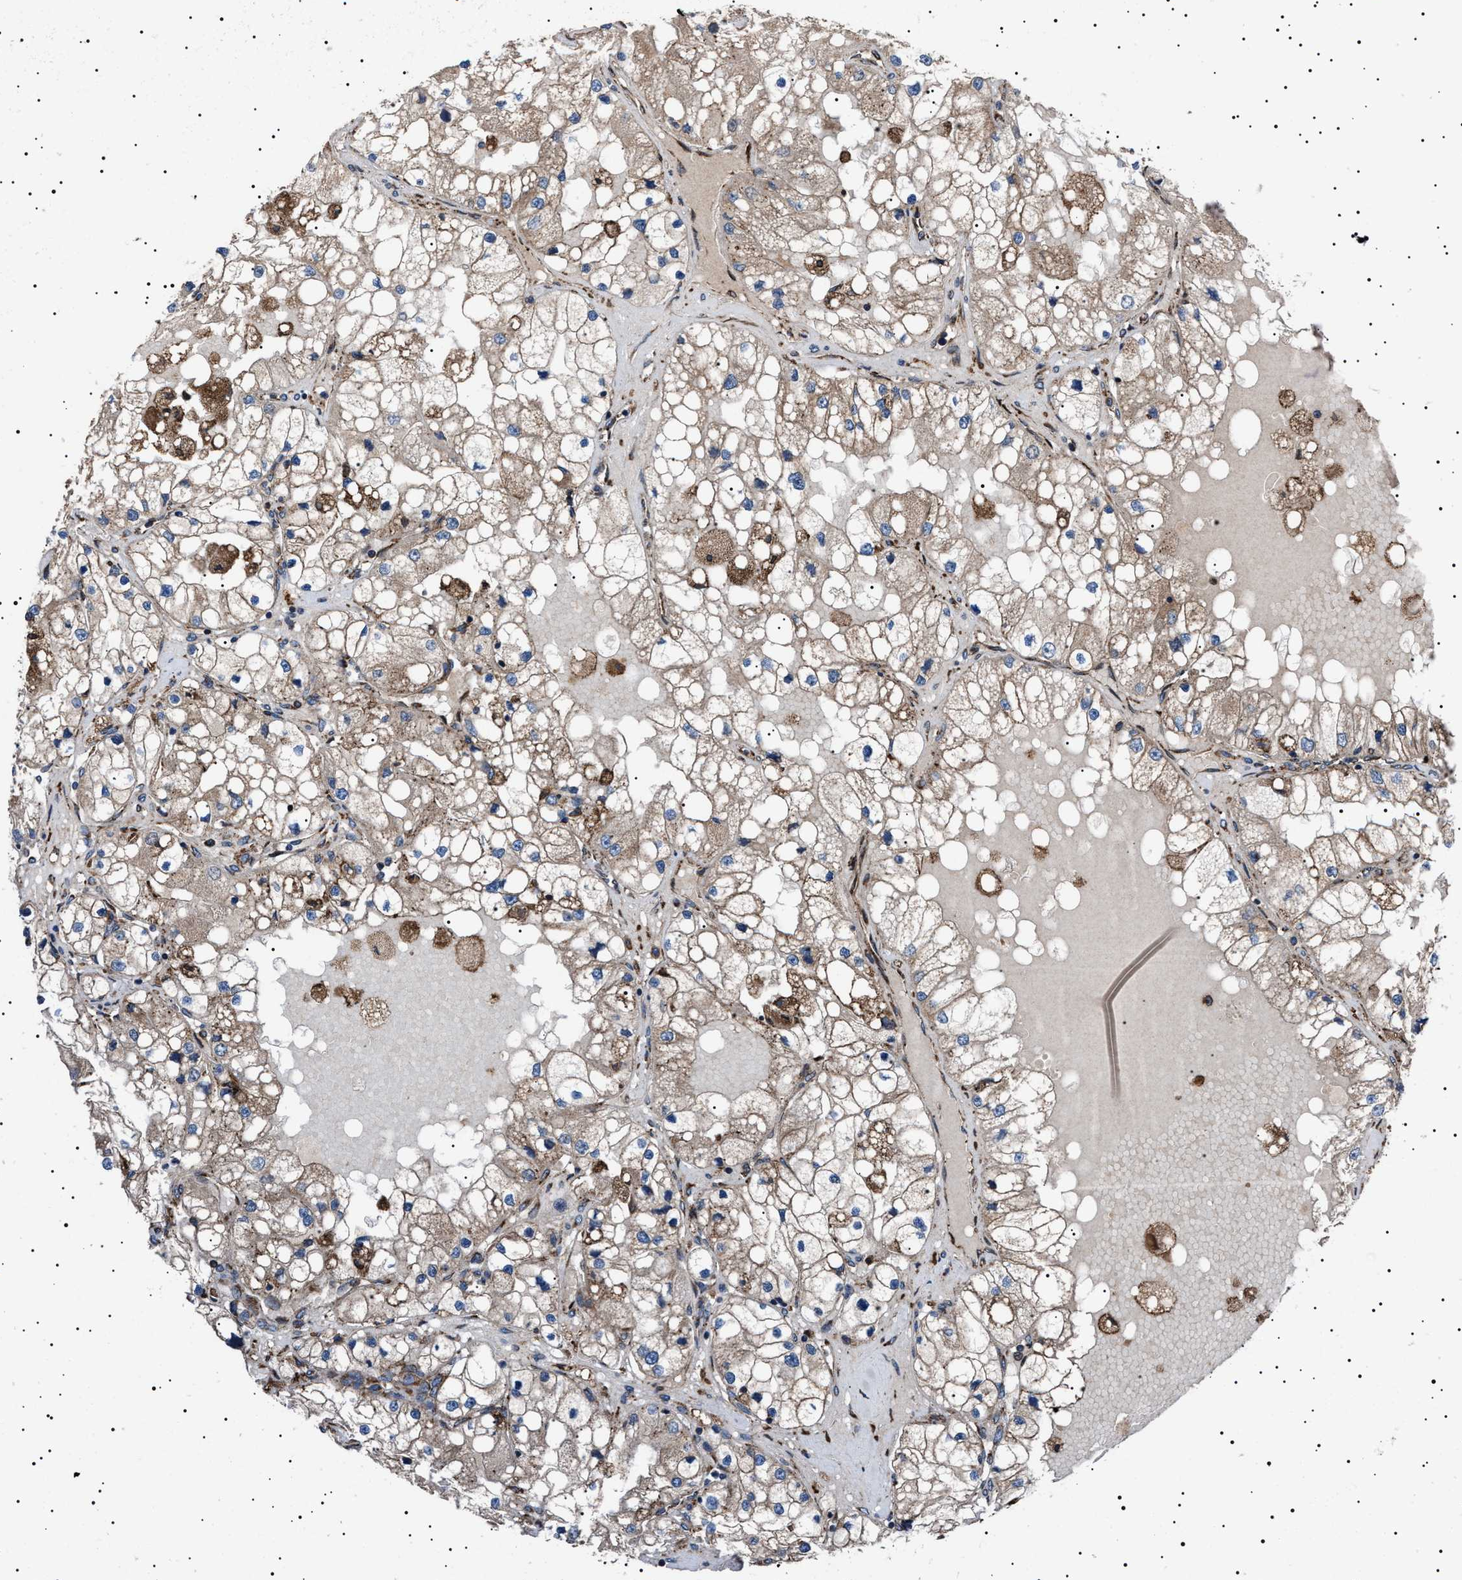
{"staining": {"intensity": "moderate", "quantity": "25%-75%", "location": "cytoplasmic/membranous"}, "tissue": "renal cancer", "cell_type": "Tumor cells", "image_type": "cancer", "snomed": [{"axis": "morphology", "description": "Adenocarcinoma, NOS"}, {"axis": "topography", "description": "Kidney"}], "caption": "A medium amount of moderate cytoplasmic/membranous staining is appreciated in approximately 25%-75% of tumor cells in renal cancer tissue.", "gene": "TOP1MT", "patient": {"sex": "male", "age": 68}}